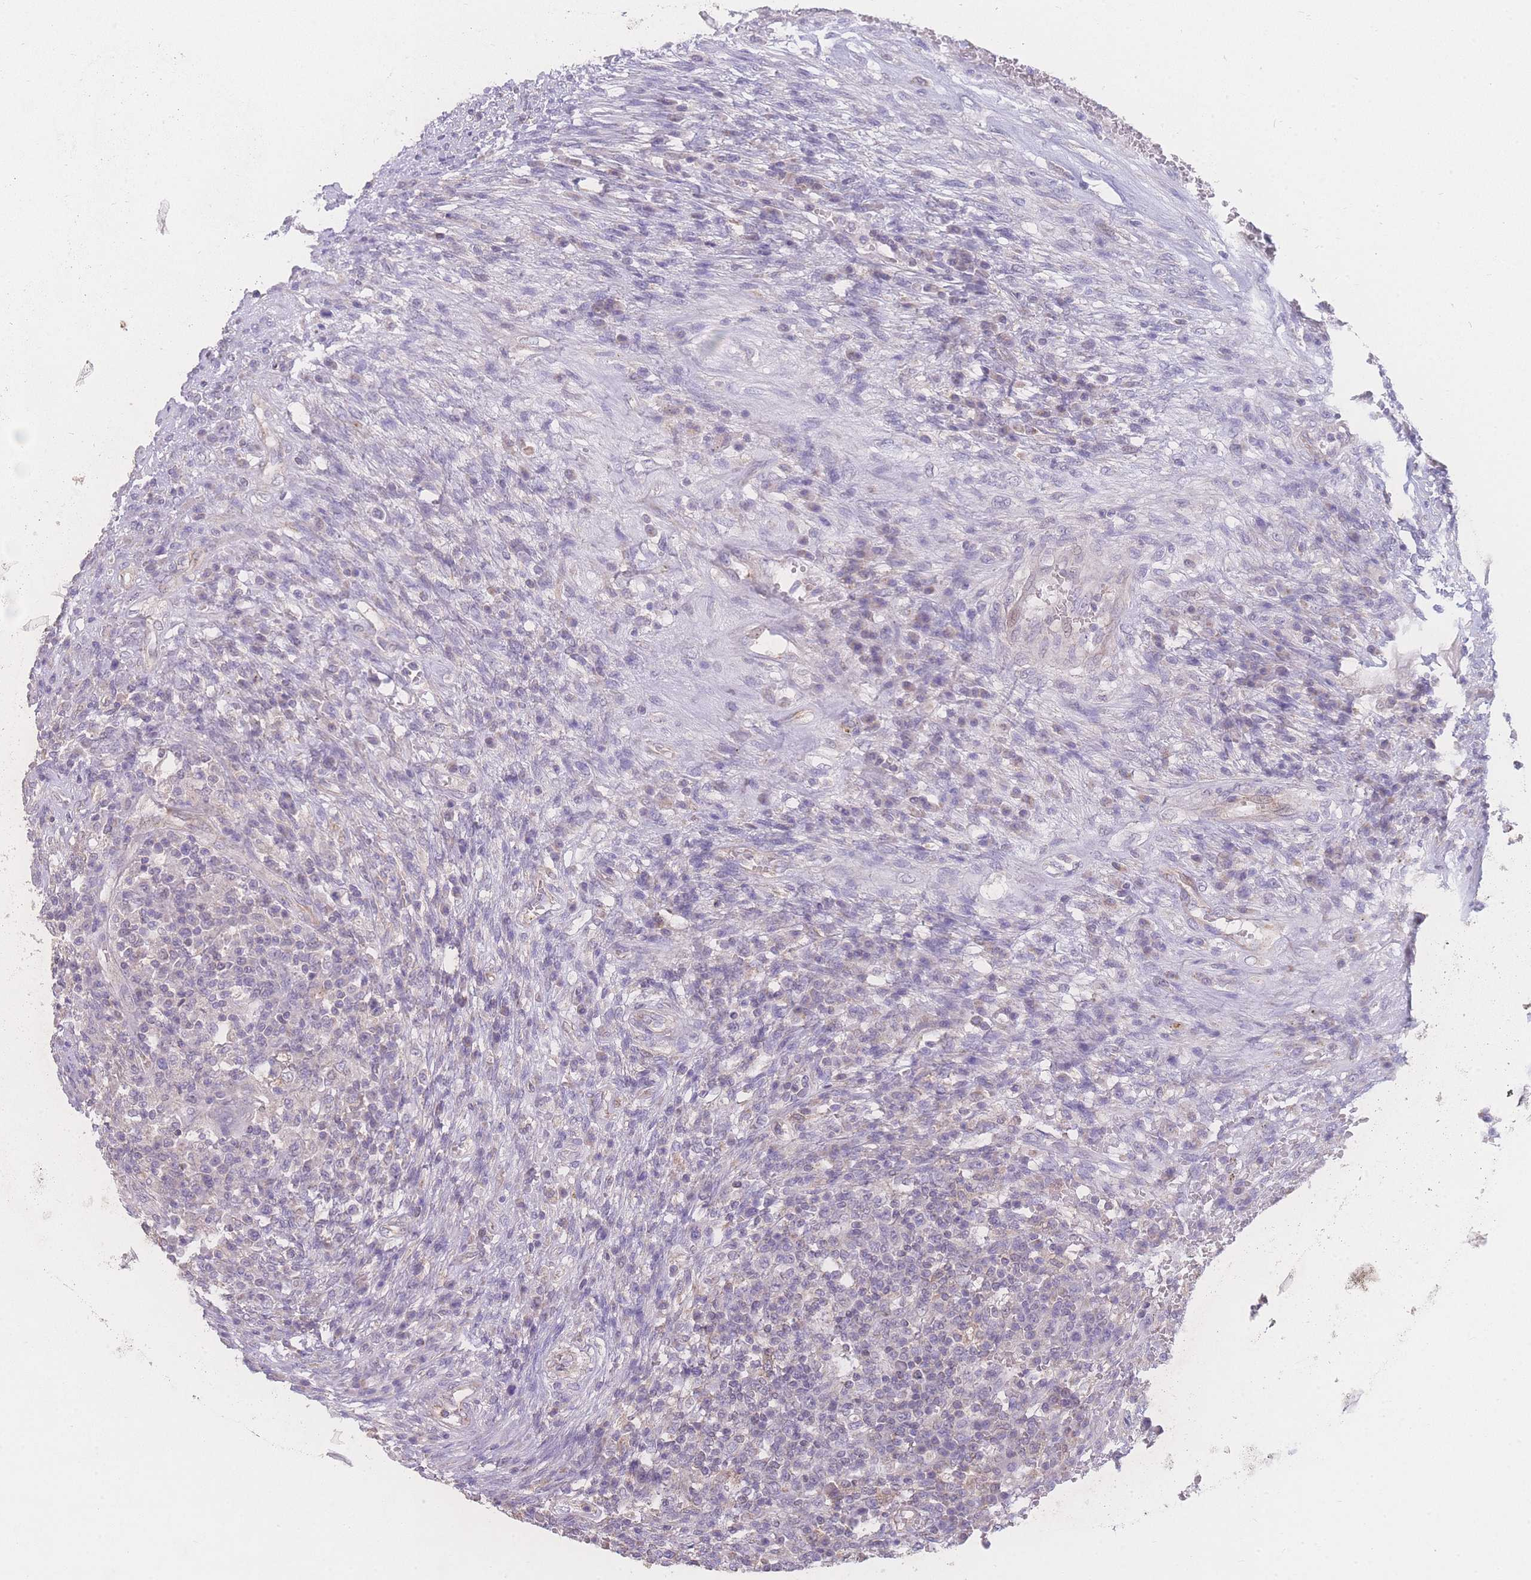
{"staining": {"intensity": "negative", "quantity": "none", "location": "none"}, "tissue": "testis cancer", "cell_type": "Tumor cells", "image_type": "cancer", "snomed": [{"axis": "morphology", "description": "Carcinoma, Embryonal, NOS"}, {"axis": "topography", "description": "Testis"}], "caption": "The image exhibits no significant expression in tumor cells of testis cancer (embryonal carcinoma).", "gene": "GIPR", "patient": {"sex": "male", "age": 26}}